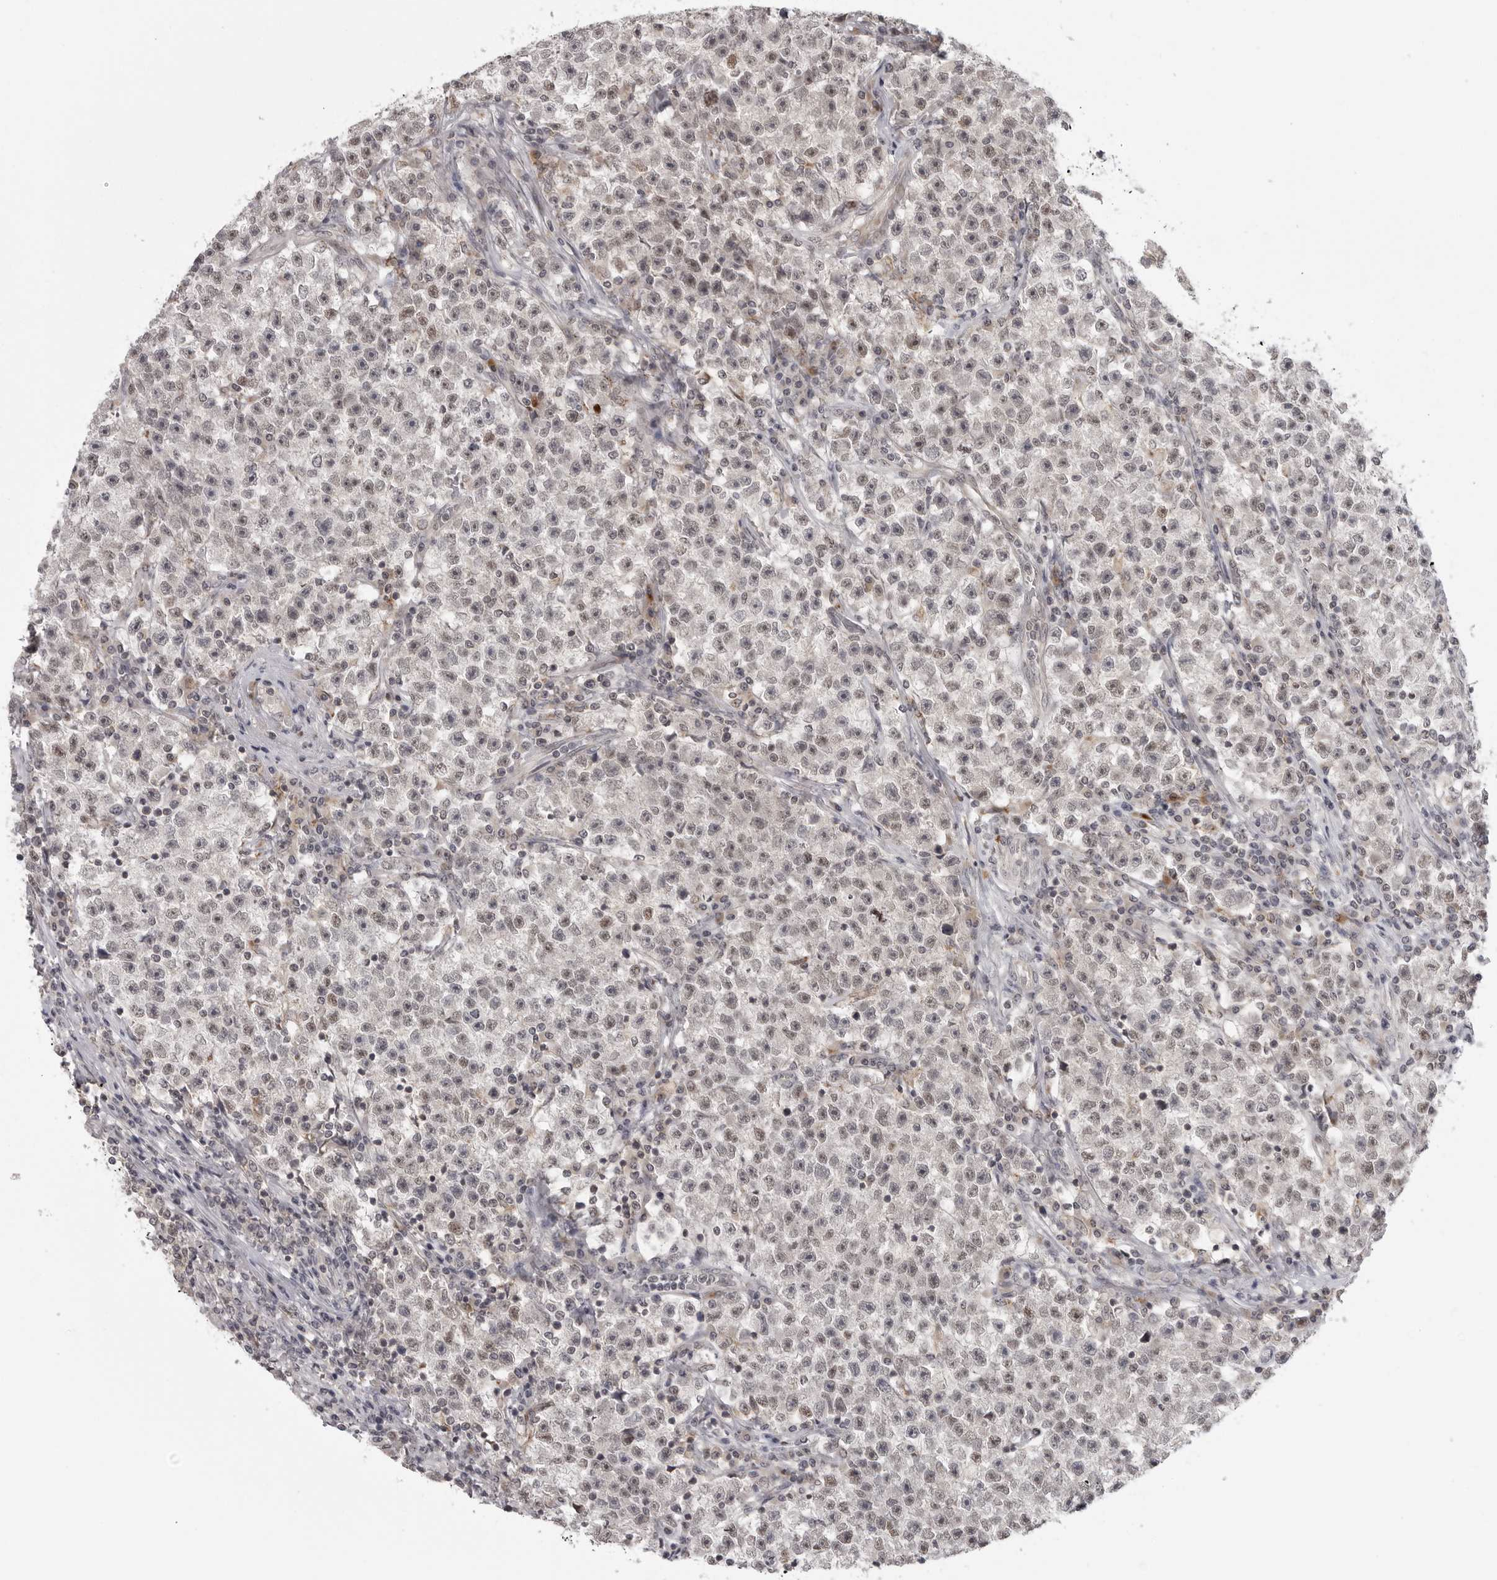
{"staining": {"intensity": "weak", "quantity": ">75%", "location": "nuclear"}, "tissue": "testis cancer", "cell_type": "Tumor cells", "image_type": "cancer", "snomed": [{"axis": "morphology", "description": "Seminoma, NOS"}, {"axis": "topography", "description": "Testis"}], "caption": "Seminoma (testis) stained for a protein (brown) displays weak nuclear positive positivity in approximately >75% of tumor cells.", "gene": "TUT4", "patient": {"sex": "male", "age": 22}}